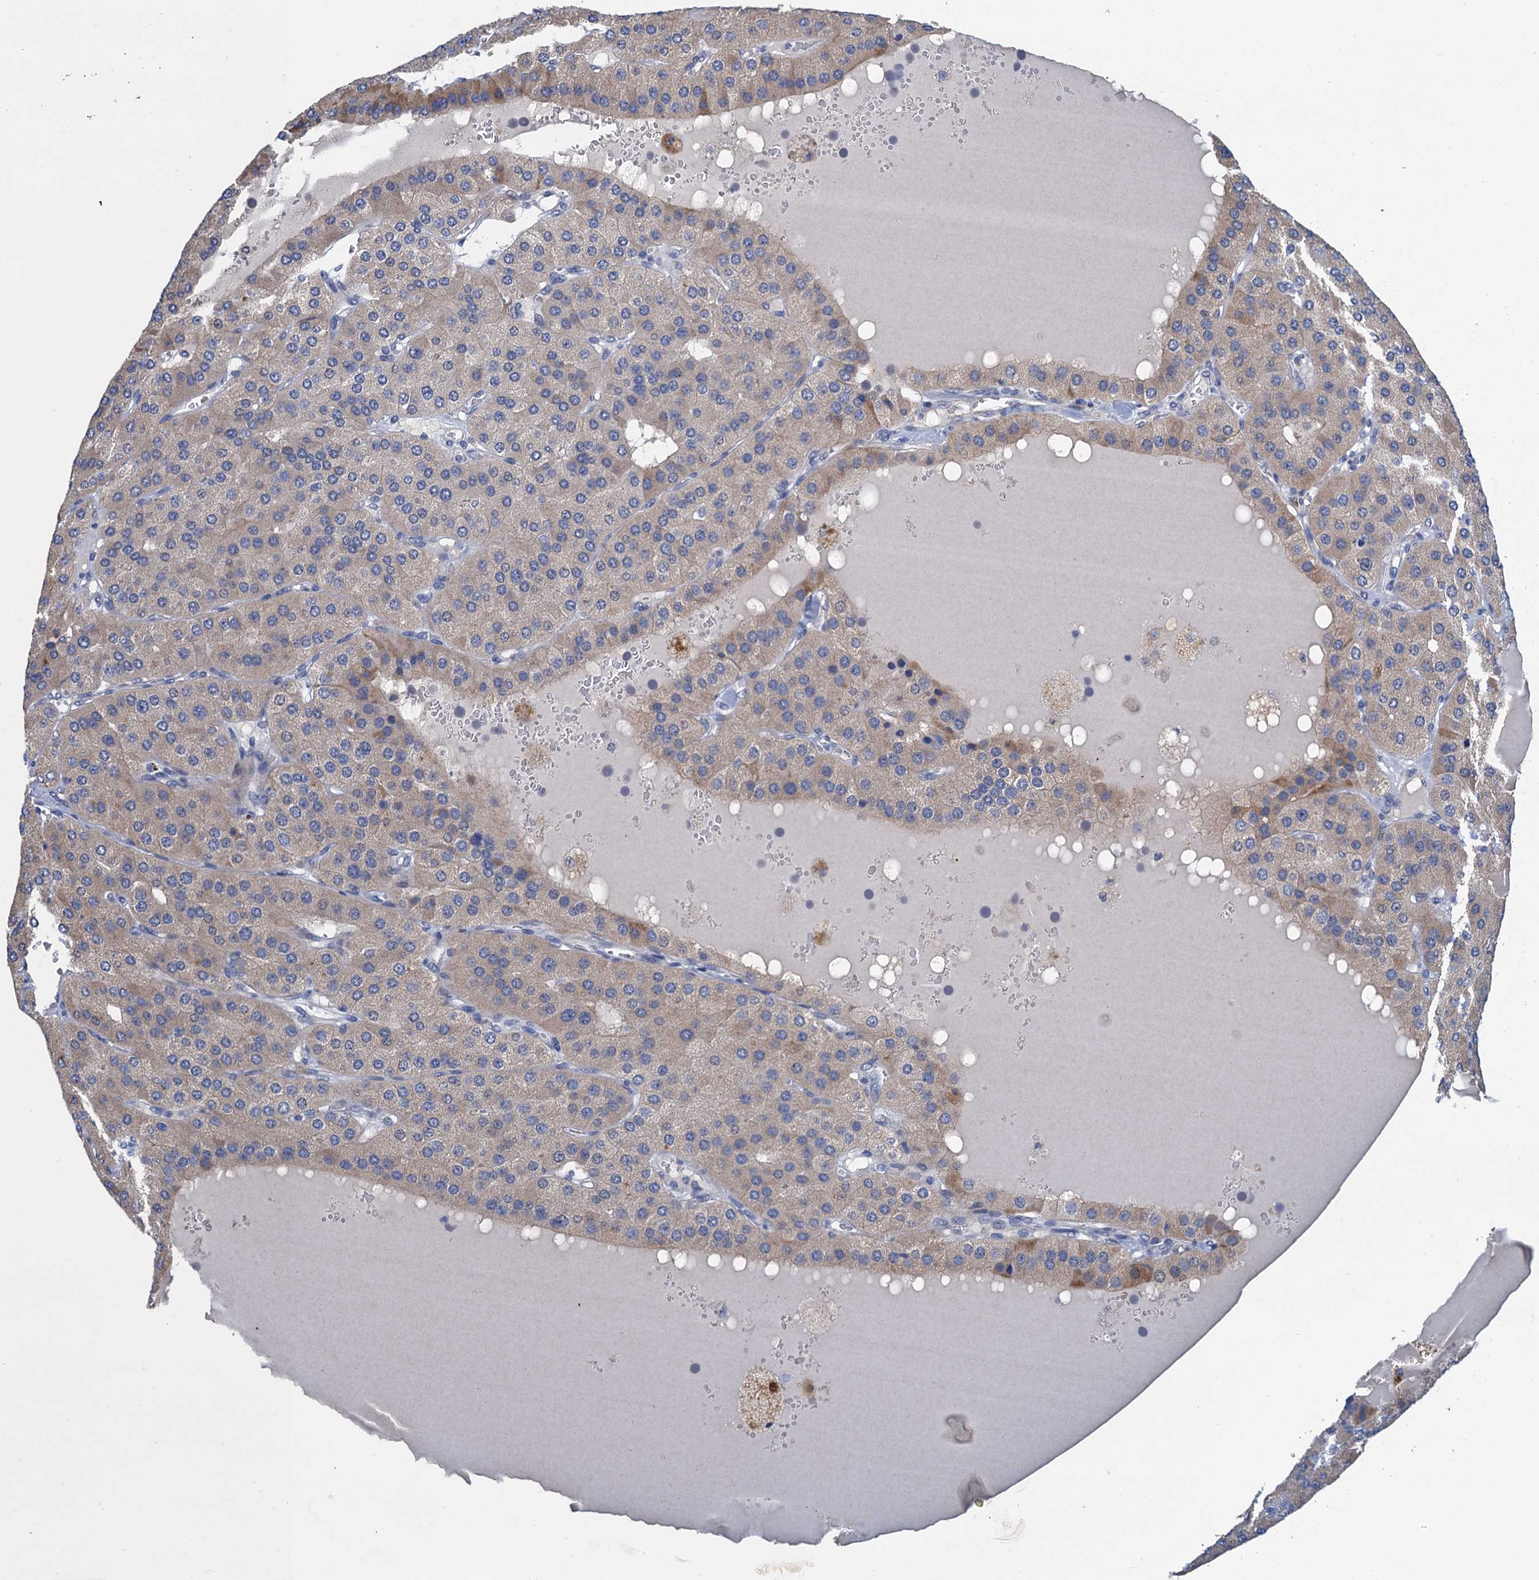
{"staining": {"intensity": "negative", "quantity": "none", "location": "none"}, "tissue": "parathyroid gland", "cell_type": "Glandular cells", "image_type": "normal", "snomed": [{"axis": "morphology", "description": "Normal tissue, NOS"}, {"axis": "morphology", "description": "Adenoma, NOS"}, {"axis": "topography", "description": "Parathyroid gland"}], "caption": "Image shows no significant protein expression in glandular cells of unremarkable parathyroid gland.", "gene": "TRAF7", "patient": {"sex": "female", "age": 86}}